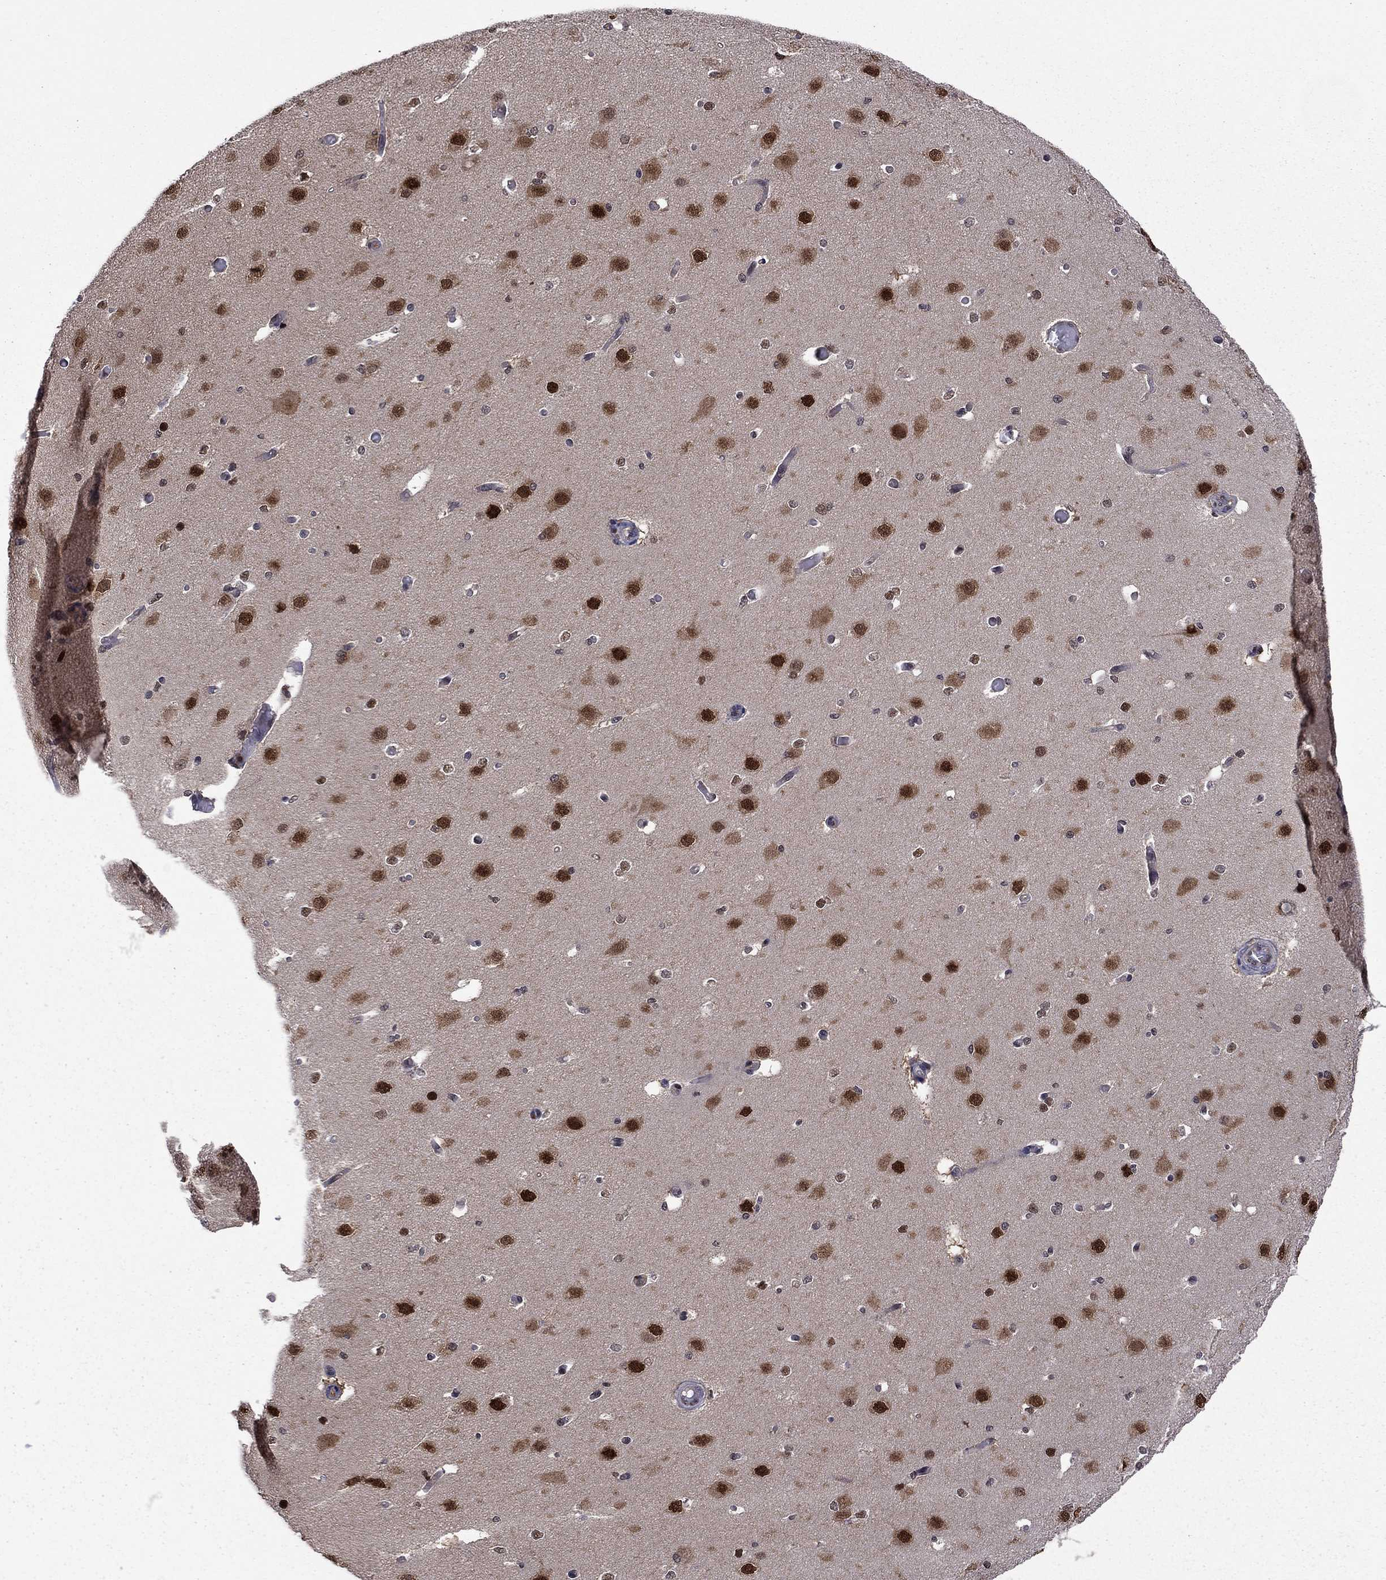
{"staining": {"intensity": "negative", "quantity": "none", "location": "none"}, "tissue": "cerebral cortex", "cell_type": "Endothelial cells", "image_type": "normal", "snomed": [{"axis": "morphology", "description": "Normal tissue, NOS"}, {"axis": "morphology", "description": "Inflammation, NOS"}, {"axis": "topography", "description": "Cerebral cortex"}], "caption": "IHC of unremarkable cerebral cortex reveals no staining in endothelial cells.", "gene": "PSMD2", "patient": {"sex": "male", "age": 6}}